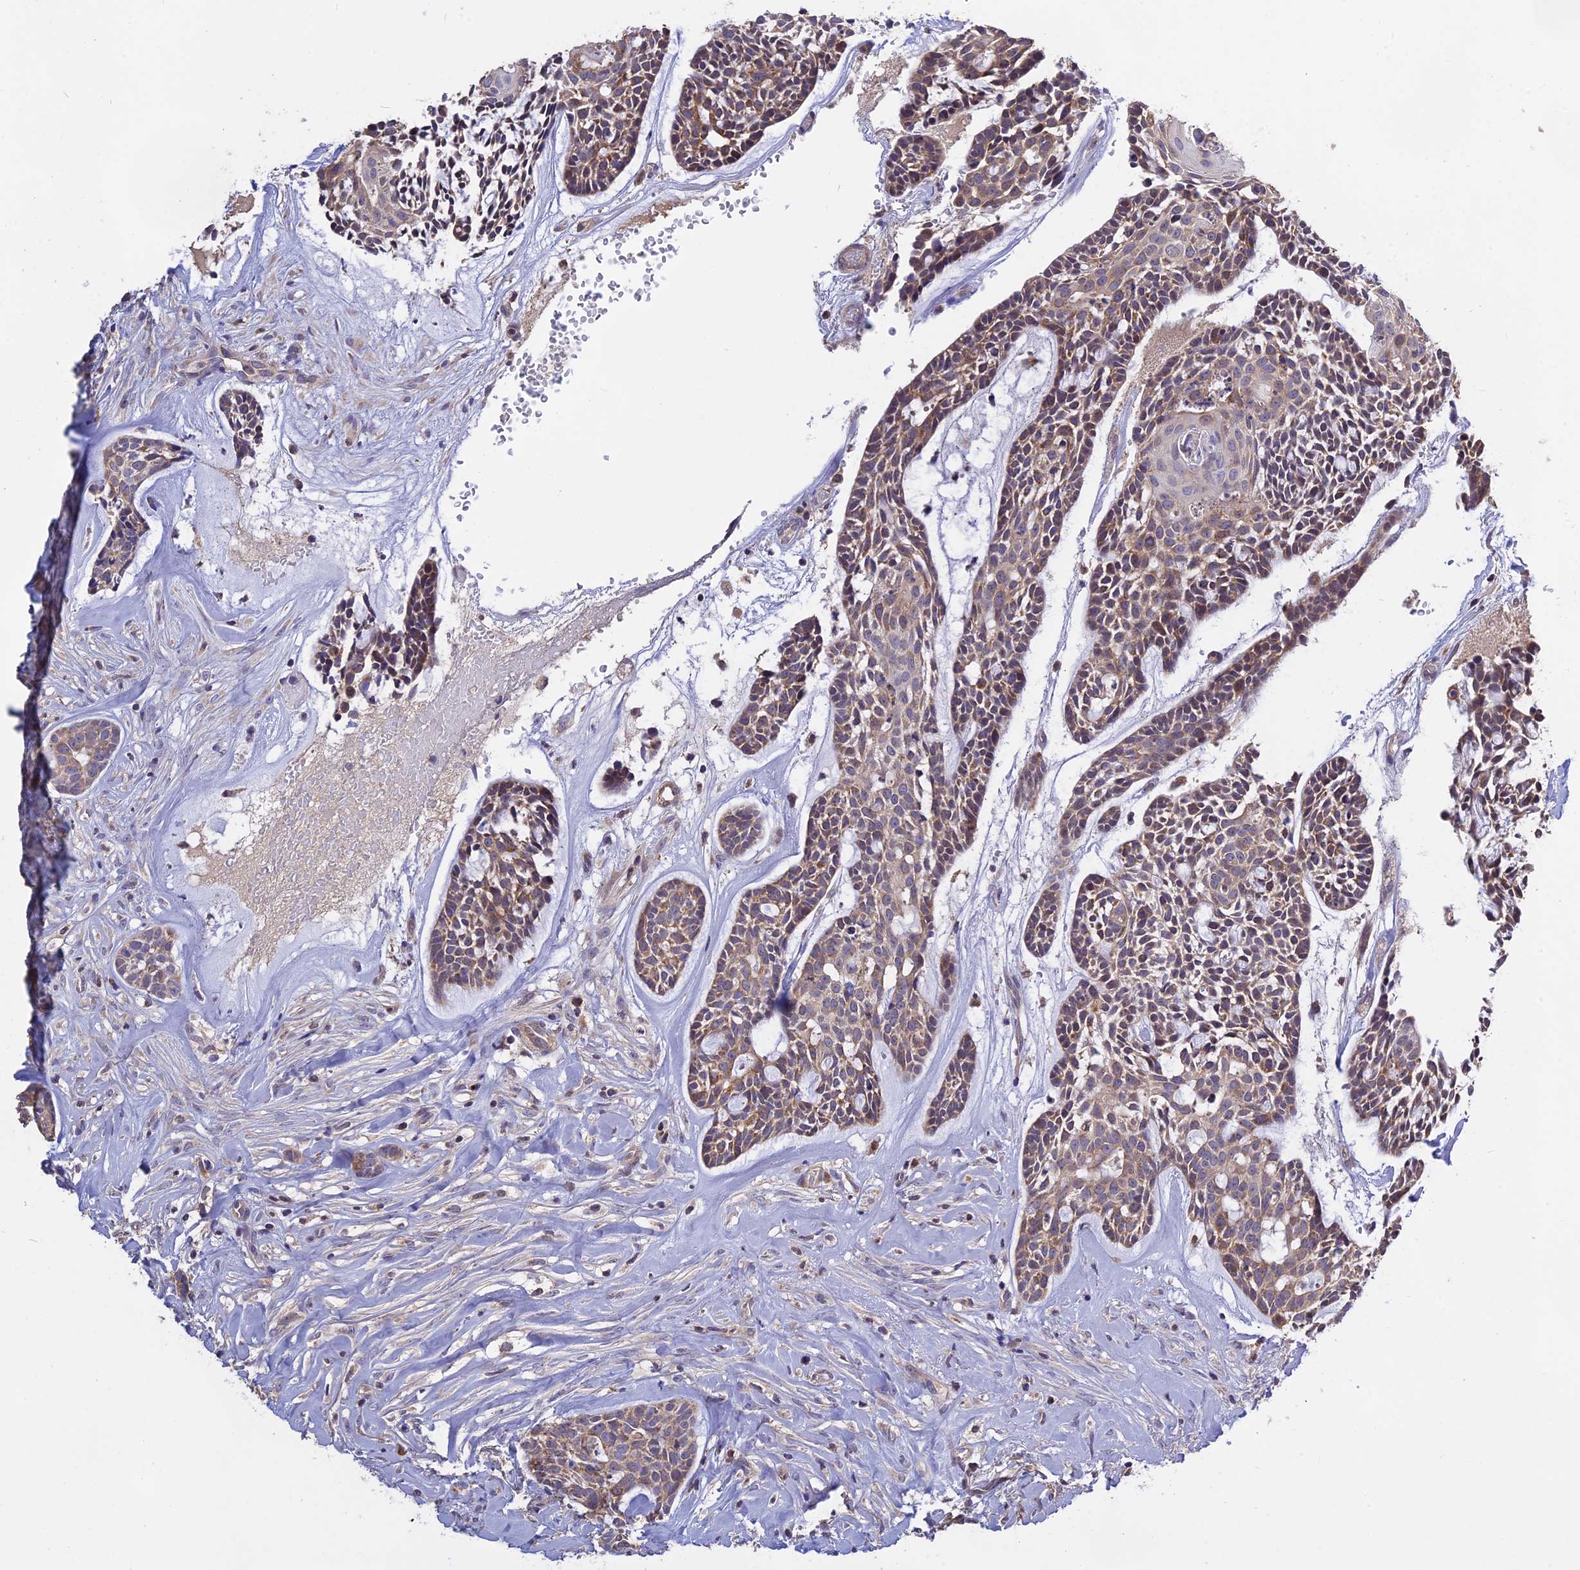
{"staining": {"intensity": "moderate", "quantity": ">75%", "location": "cytoplasmic/membranous"}, "tissue": "head and neck cancer", "cell_type": "Tumor cells", "image_type": "cancer", "snomed": [{"axis": "morphology", "description": "Normal tissue, NOS"}, {"axis": "morphology", "description": "Adenocarcinoma, NOS"}, {"axis": "topography", "description": "Subcutis"}, {"axis": "topography", "description": "Nasopharynx"}, {"axis": "topography", "description": "Head-Neck"}], "caption": "A brown stain highlights moderate cytoplasmic/membranous staining of a protein in human head and neck cancer tumor cells. (Stains: DAB (3,3'-diaminobenzidine) in brown, nuclei in blue, Microscopy: brightfield microscopy at high magnification).", "gene": "NUDT8", "patient": {"sex": "female", "age": 73}}